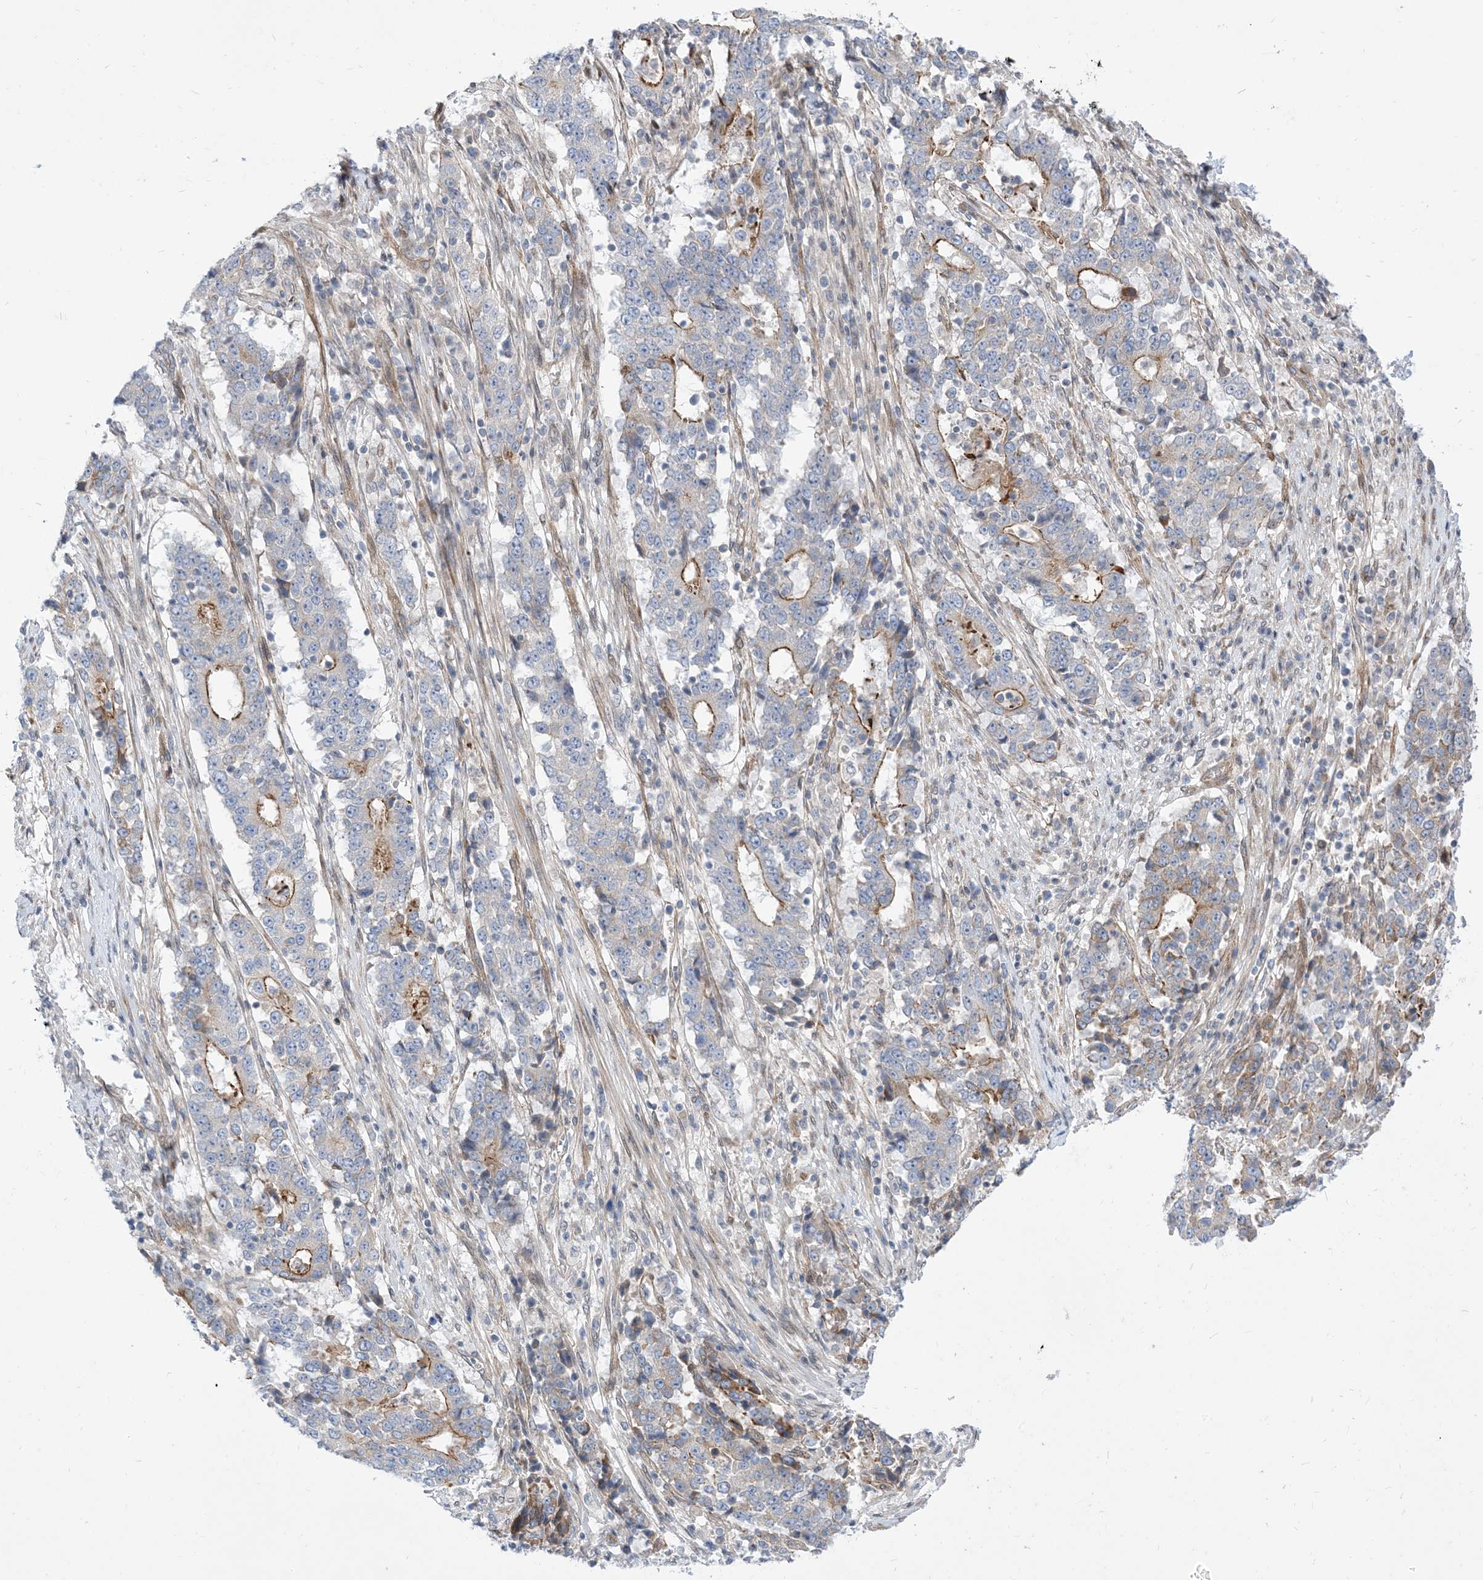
{"staining": {"intensity": "moderate", "quantity": "25%-75%", "location": "cytoplasmic/membranous"}, "tissue": "stomach cancer", "cell_type": "Tumor cells", "image_type": "cancer", "snomed": [{"axis": "morphology", "description": "Adenocarcinoma, NOS"}, {"axis": "topography", "description": "Stomach"}], "caption": "Brown immunohistochemical staining in human stomach cancer (adenocarcinoma) exhibits moderate cytoplasmic/membranous positivity in approximately 25%-75% of tumor cells. Immunohistochemistry (ihc) stains the protein in brown and the nuclei are stained blue.", "gene": "TYSND1", "patient": {"sex": "male", "age": 59}}